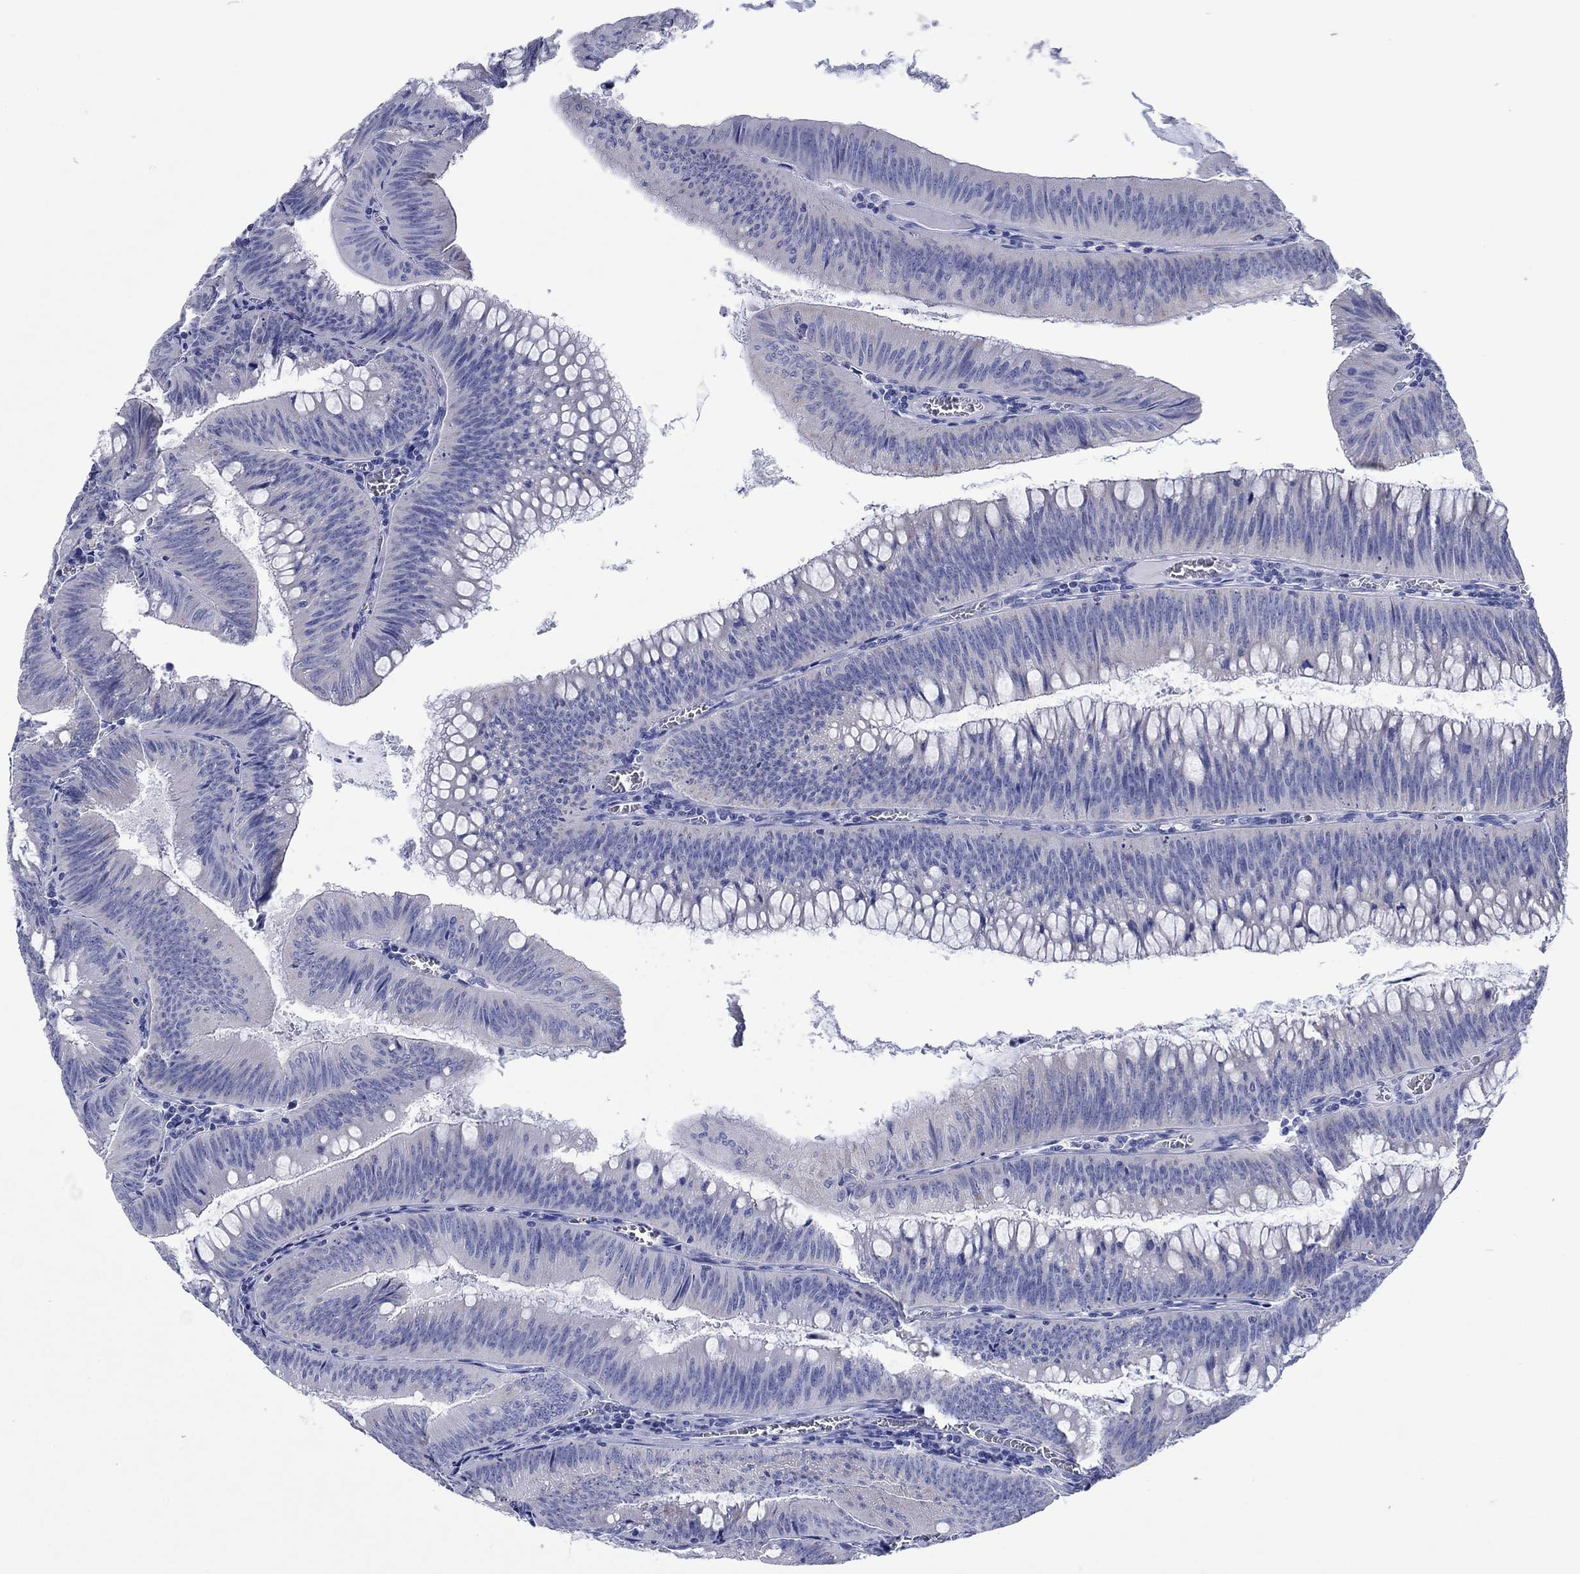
{"staining": {"intensity": "negative", "quantity": "none", "location": "none"}, "tissue": "colorectal cancer", "cell_type": "Tumor cells", "image_type": "cancer", "snomed": [{"axis": "morphology", "description": "Adenocarcinoma, NOS"}, {"axis": "topography", "description": "Rectum"}], "caption": "A micrograph of human colorectal adenocarcinoma is negative for staining in tumor cells.", "gene": "HCRT", "patient": {"sex": "female", "age": 72}}